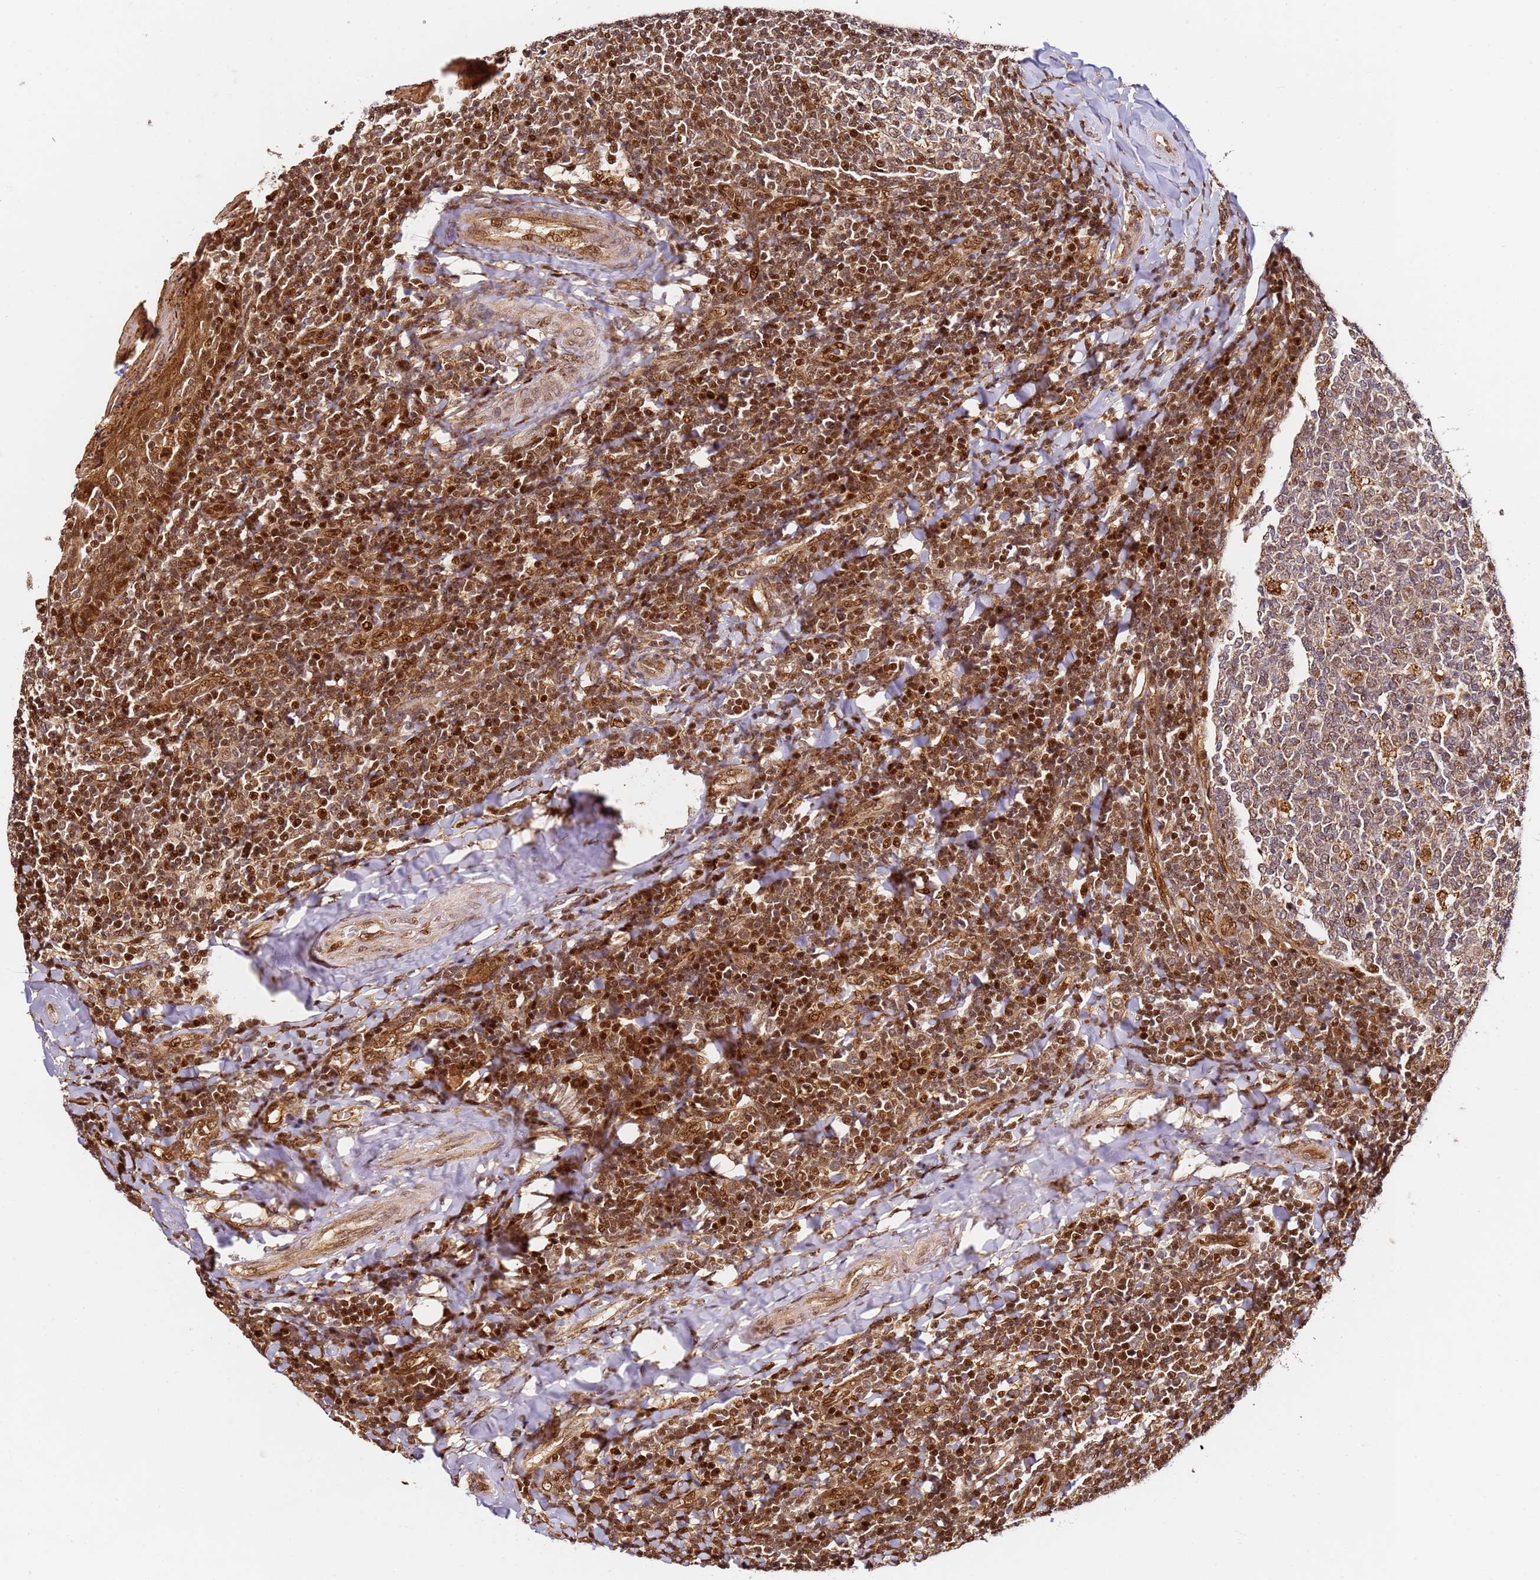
{"staining": {"intensity": "moderate", "quantity": "25%-75%", "location": "cytoplasmic/membranous,nuclear"}, "tissue": "tonsil", "cell_type": "Germinal center cells", "image_type": "normal", "snomed": [{"axis": "morphology", "description": "Normal tissue, NOS"}, {"axis": "topography", "description": "Tonsil"}], "caption": "High-magnification brightfield microscopy of unremarkable tonsil stained with DAB (brown) and counterstained with hematoxylin (blue). germinal center cells exhibit moderate cytoplasmic/membranous,nuclear staining is appreciated in approximately25%-75% of cells. The staining was performed using DAB, with brown indicating positive protein expression. Nuclei are stained blue with hematoxylin.", "gene": "SMOX", "patient": {"sex": "female", "age": 19}}